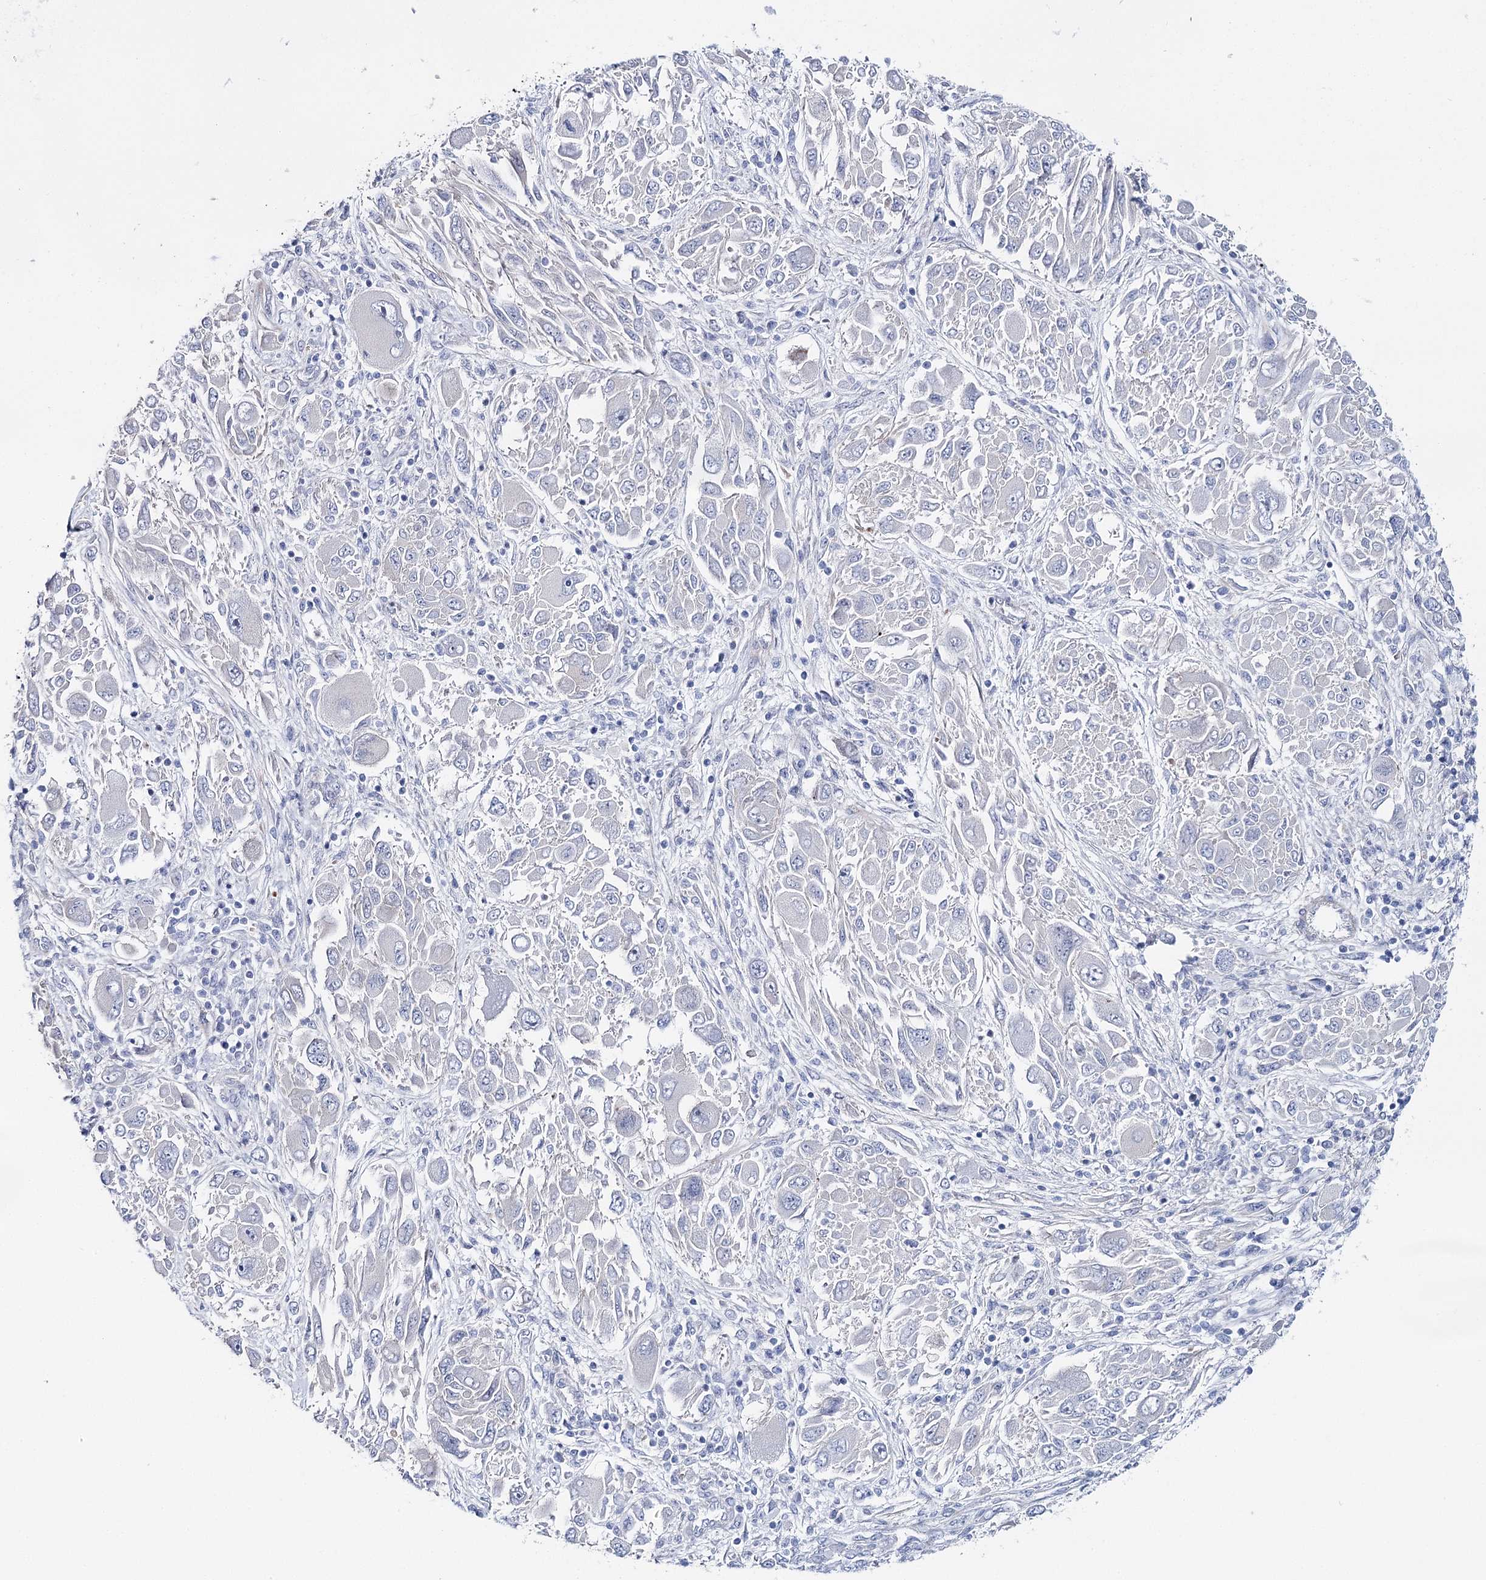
{"staining": {"intensity": "negative", "quantity": "none", "location": "none"}, "tissue": "melanoma", "cell_type": "Tumor cells", "image_type": "cancer", "snomed": [{"axis": "morphology", "description": "Malignant melanoma, NOS"}, {"axis": "topography", "description": "Skin"}], "caption": "Immunohistochemical staining of human melanoma demonstrates no significant positivity in tumor cells.", "gene": "ANKRD23", "patient": {"sex": "female", "age": 91}}